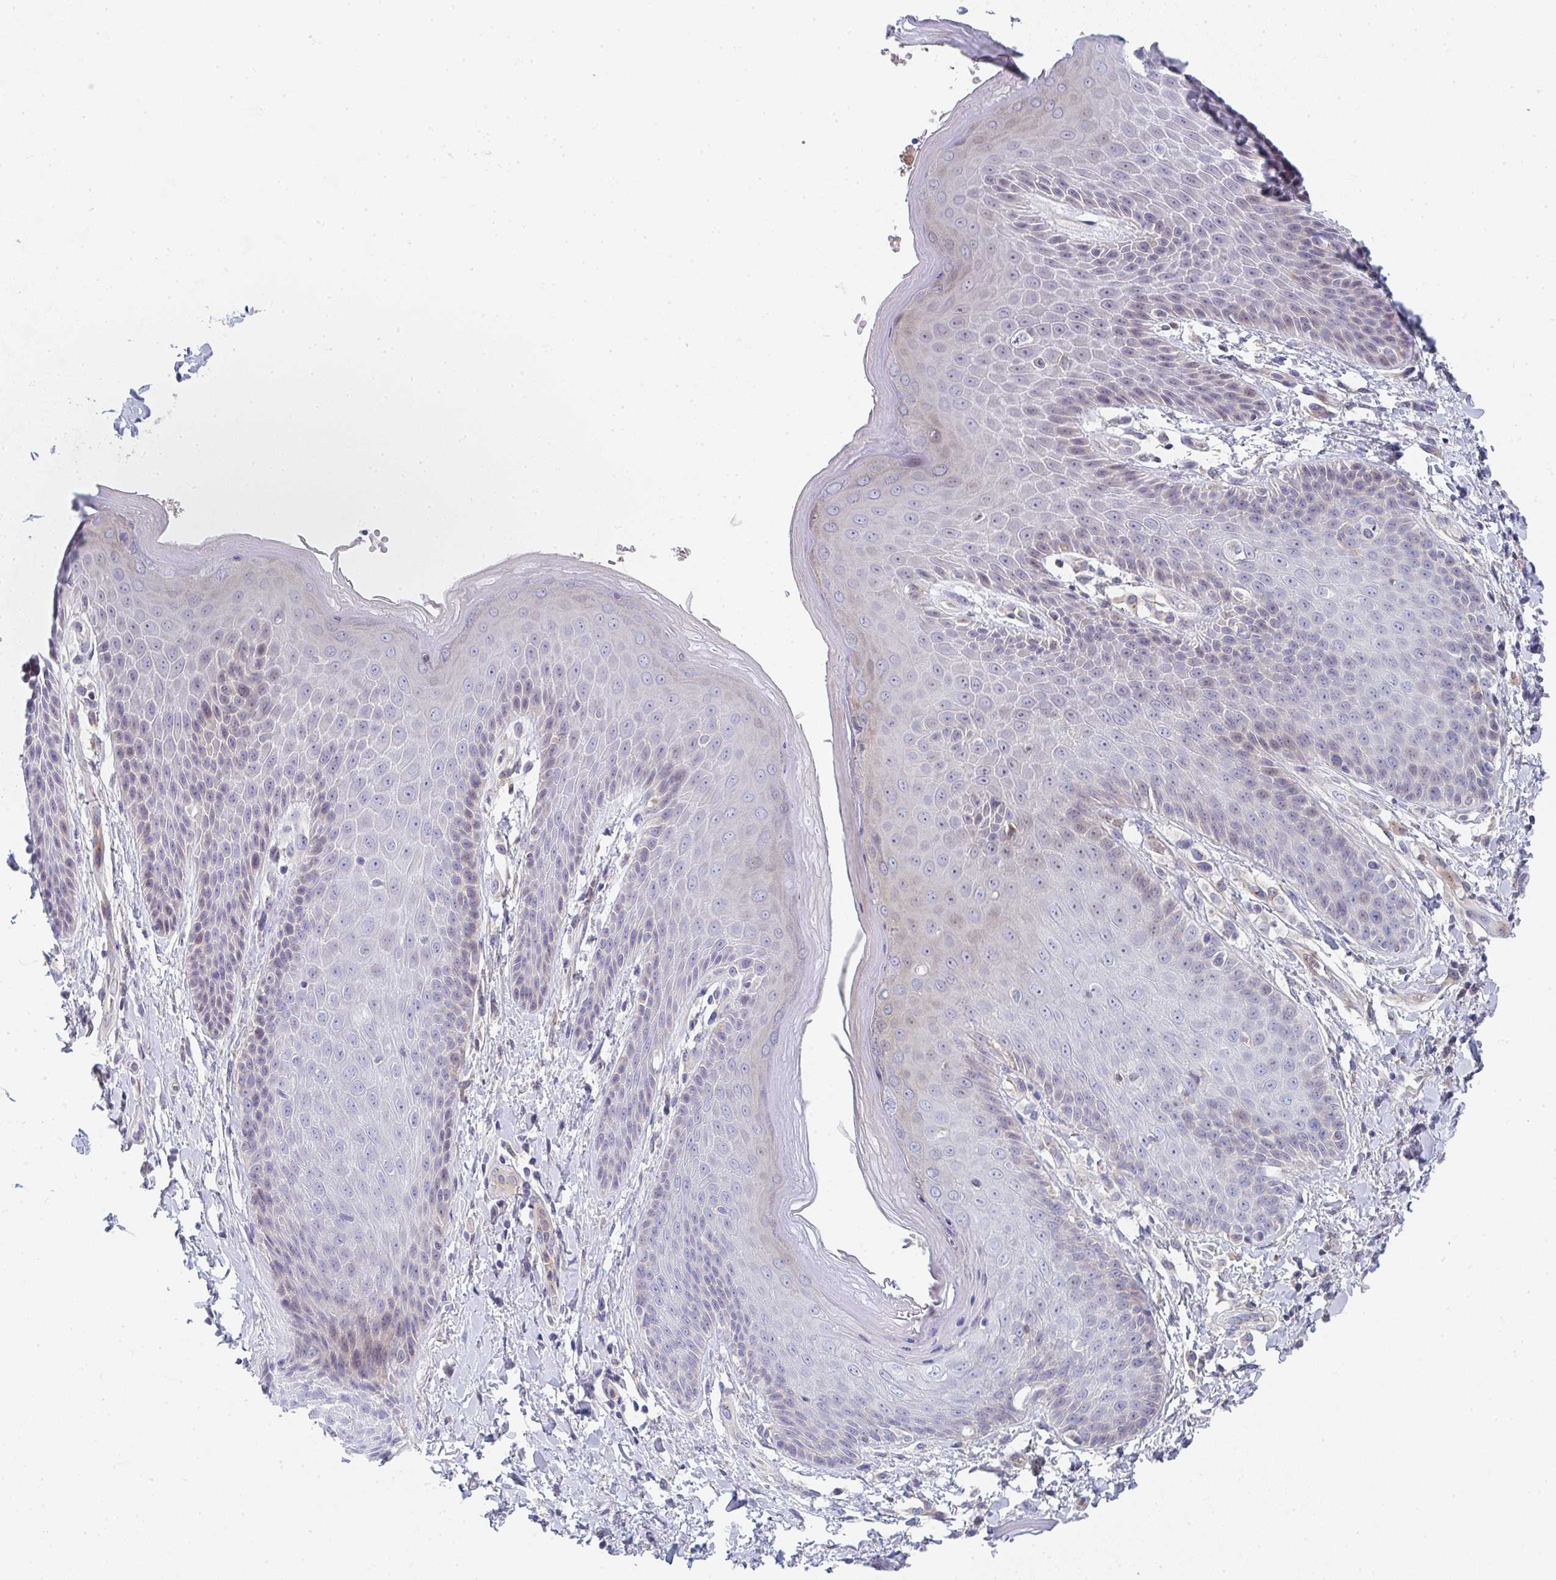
{"staining": {"intensity": "negative", "quantity": "none", "location": "none"}, "tissue": "skin", "cell_type": "Epidermal cells", "image_type": "normal", "snomed": [{"axis": "morphology", "description": "Normal tissue, NOS"}, {"axis": "topography", "description": "Anal"}, {"axis": "topography", "description": "Peripheral nerve tissue"}], "caption": "Human skin stained for a protein using IHC shows no positivity in epidermal cells.", "gene": "KLHL33", "patient": {"sex": "male", "age": 51}}